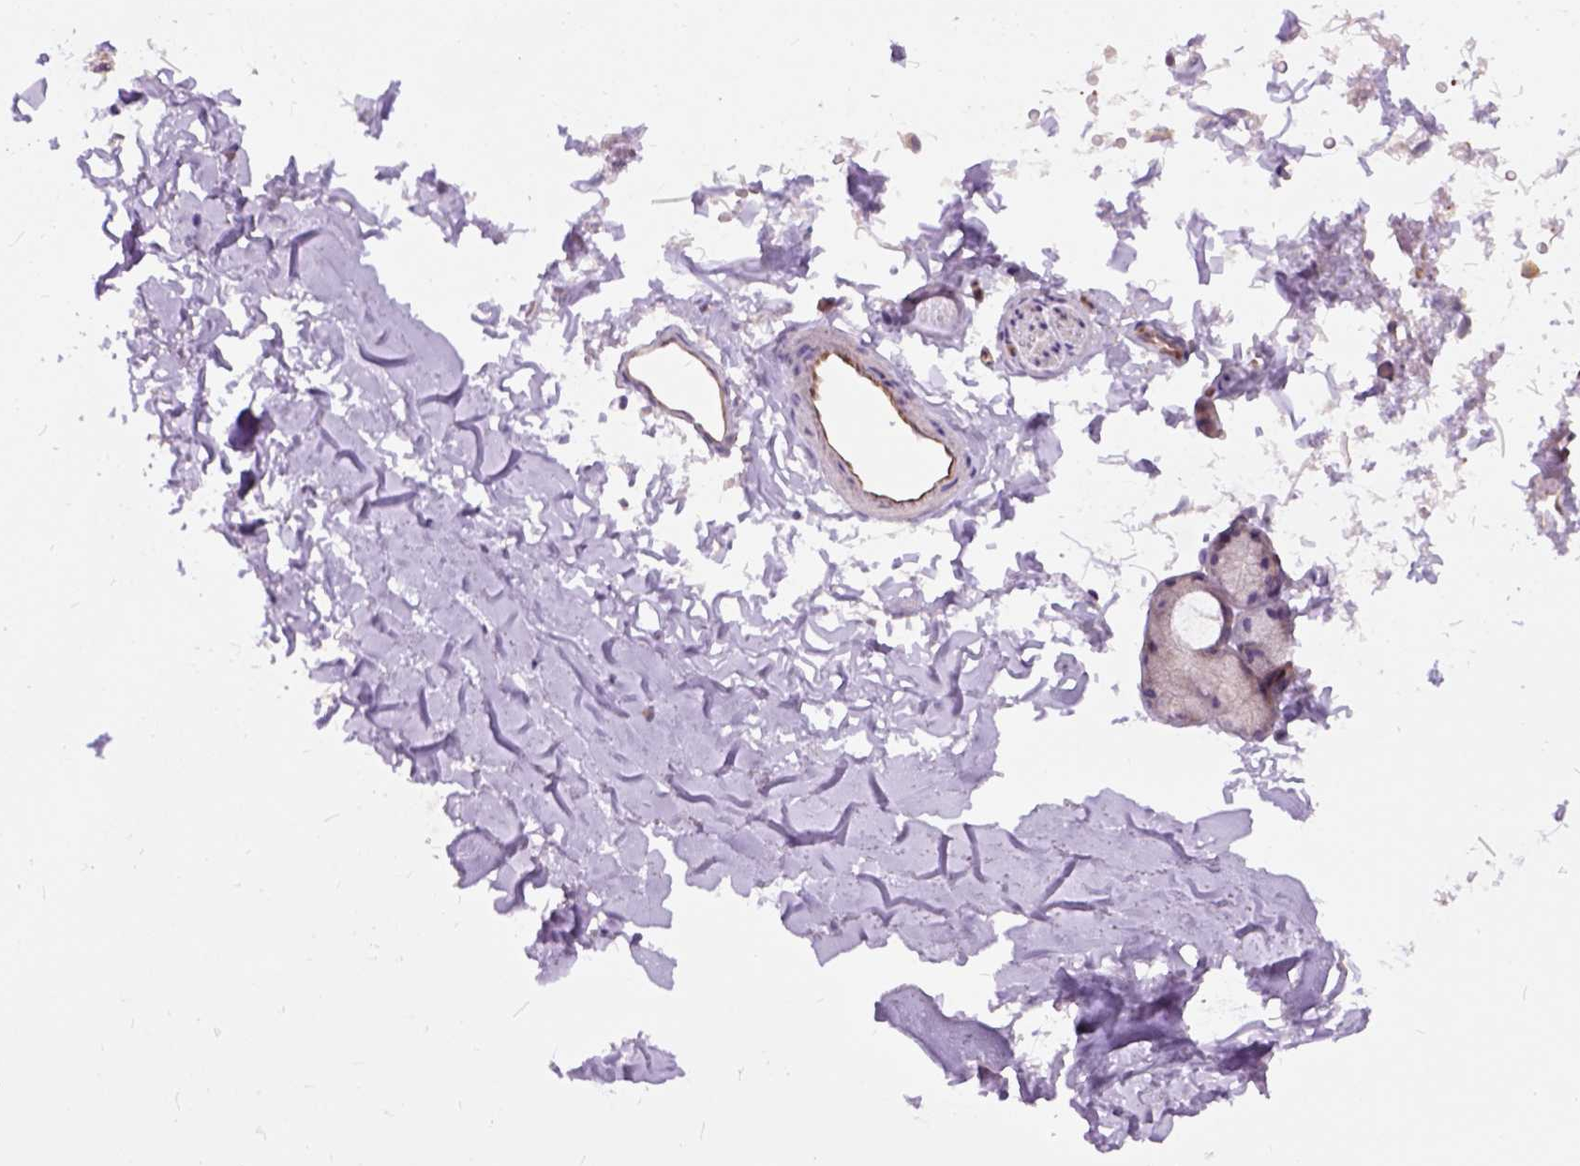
{"staining": {"intensity": "weak", "quantity": ">75%", "location": "cytoplasmic/membranous"}, "tissue": "soft tissue", "cell_type": "Chondrocytes", "image_type": "normal", "snomed": [{"axis": "morphology", "description": "Normal tissue, NOS"}, {"axis": "topography", "description": "Cartilage tissue"}, {"axis": "topography", "description": "Bronchus"}], "caption": "This photomicrograph shows immunohistochemistry (IHC) staining of benign human soft tissue, with low weak cytoplasmic/membranous expression in about >75% of chondrocytes.", "gene": "SEMA4F", "patient": {"sex": "female", "age": 79}}